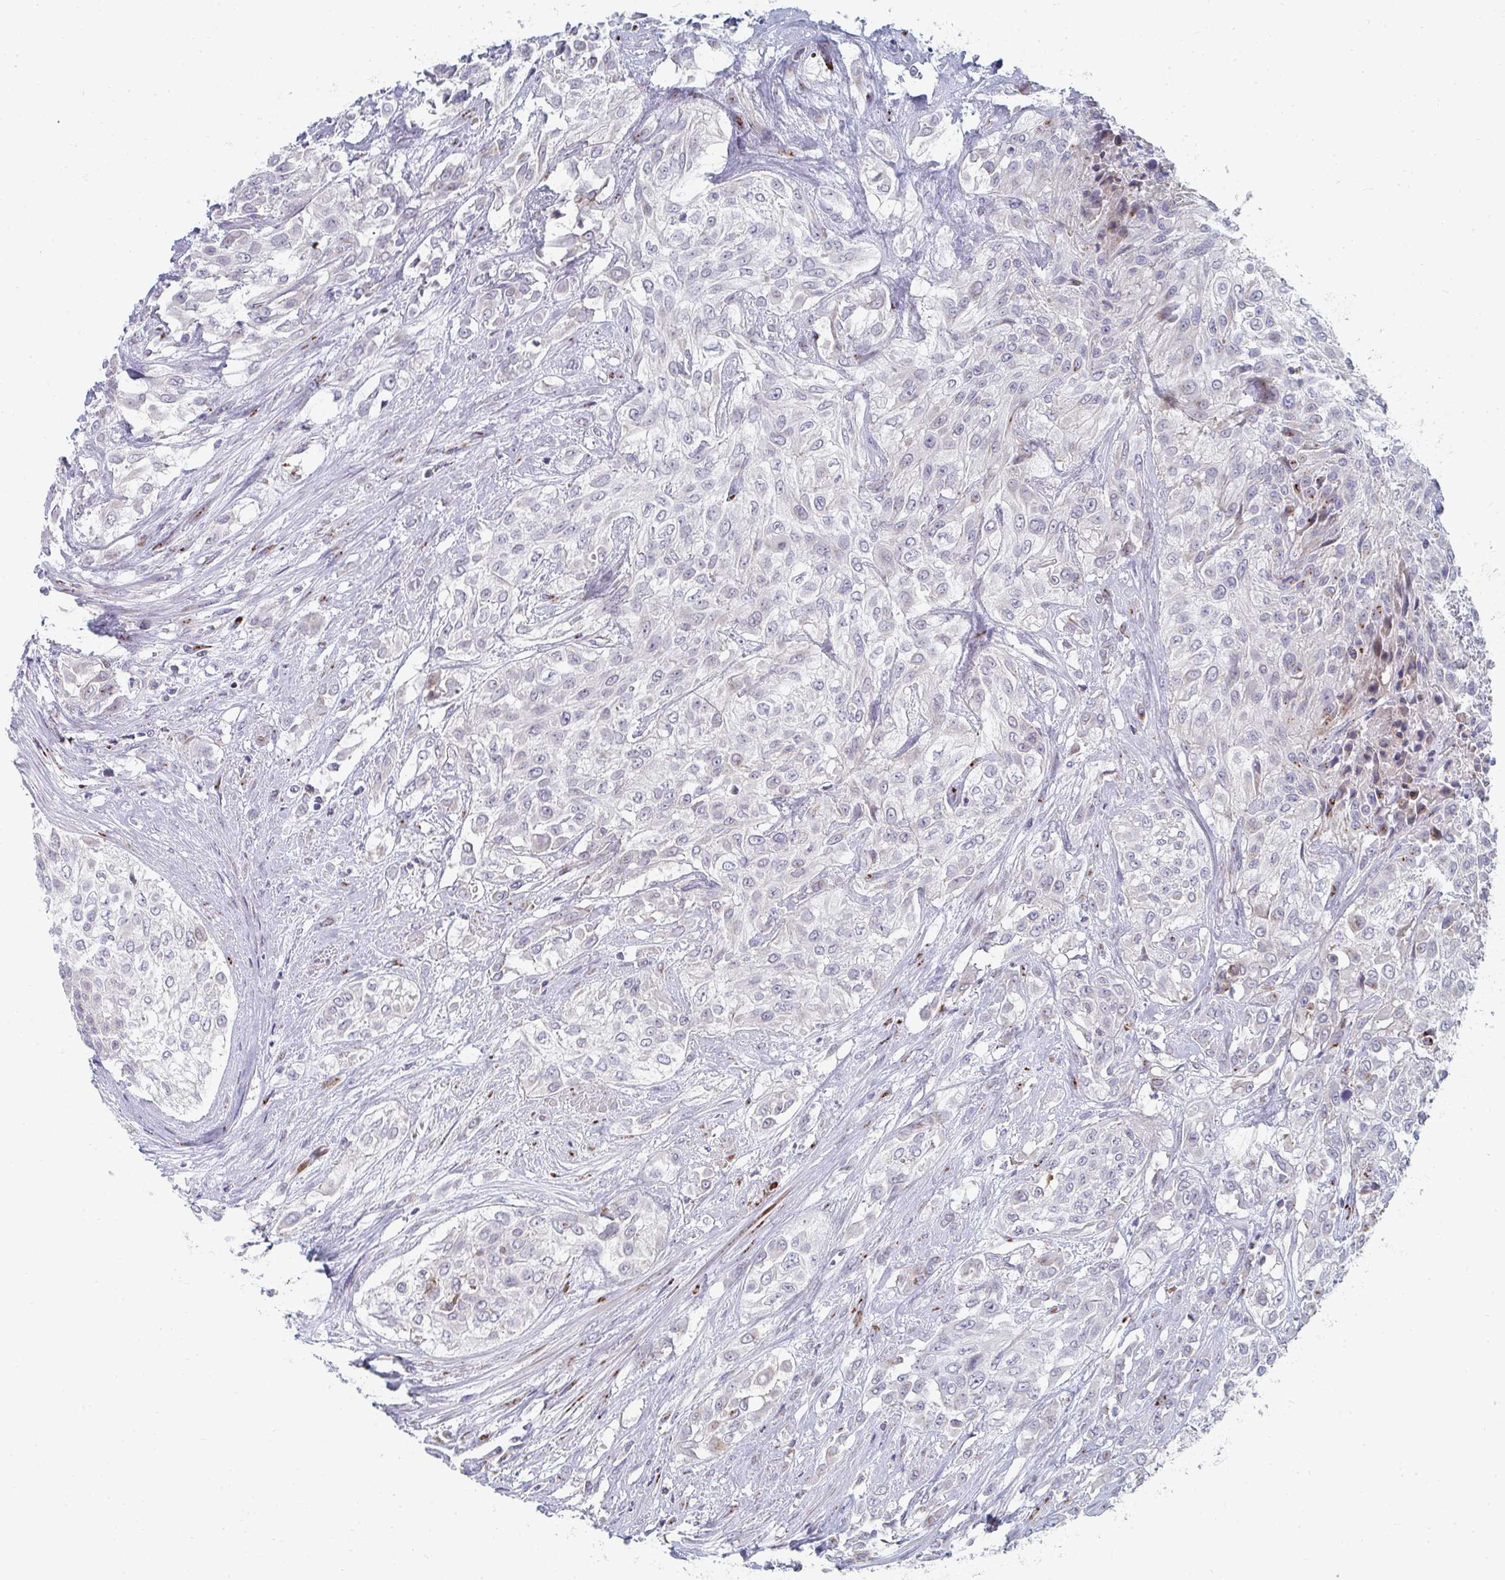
{"staining": {"intensity": "negative", "quantity": "none", "location": "none"}, "tissue": "urothelial cancer", "cell_type": "Tumor cells", "image_type": "cancer", "snomed": [{"axis": "morphology", "description": "Urothelial carcinoma, High grade"}, {"axis": "topography", "description": "Urinary bladder"}], "caption": "The micrograph shows no staining of tumor cells in high-grade urothelial carcinoma.", "gene": "PSMG1", "patient": {"sex": "male", "age": 57}}